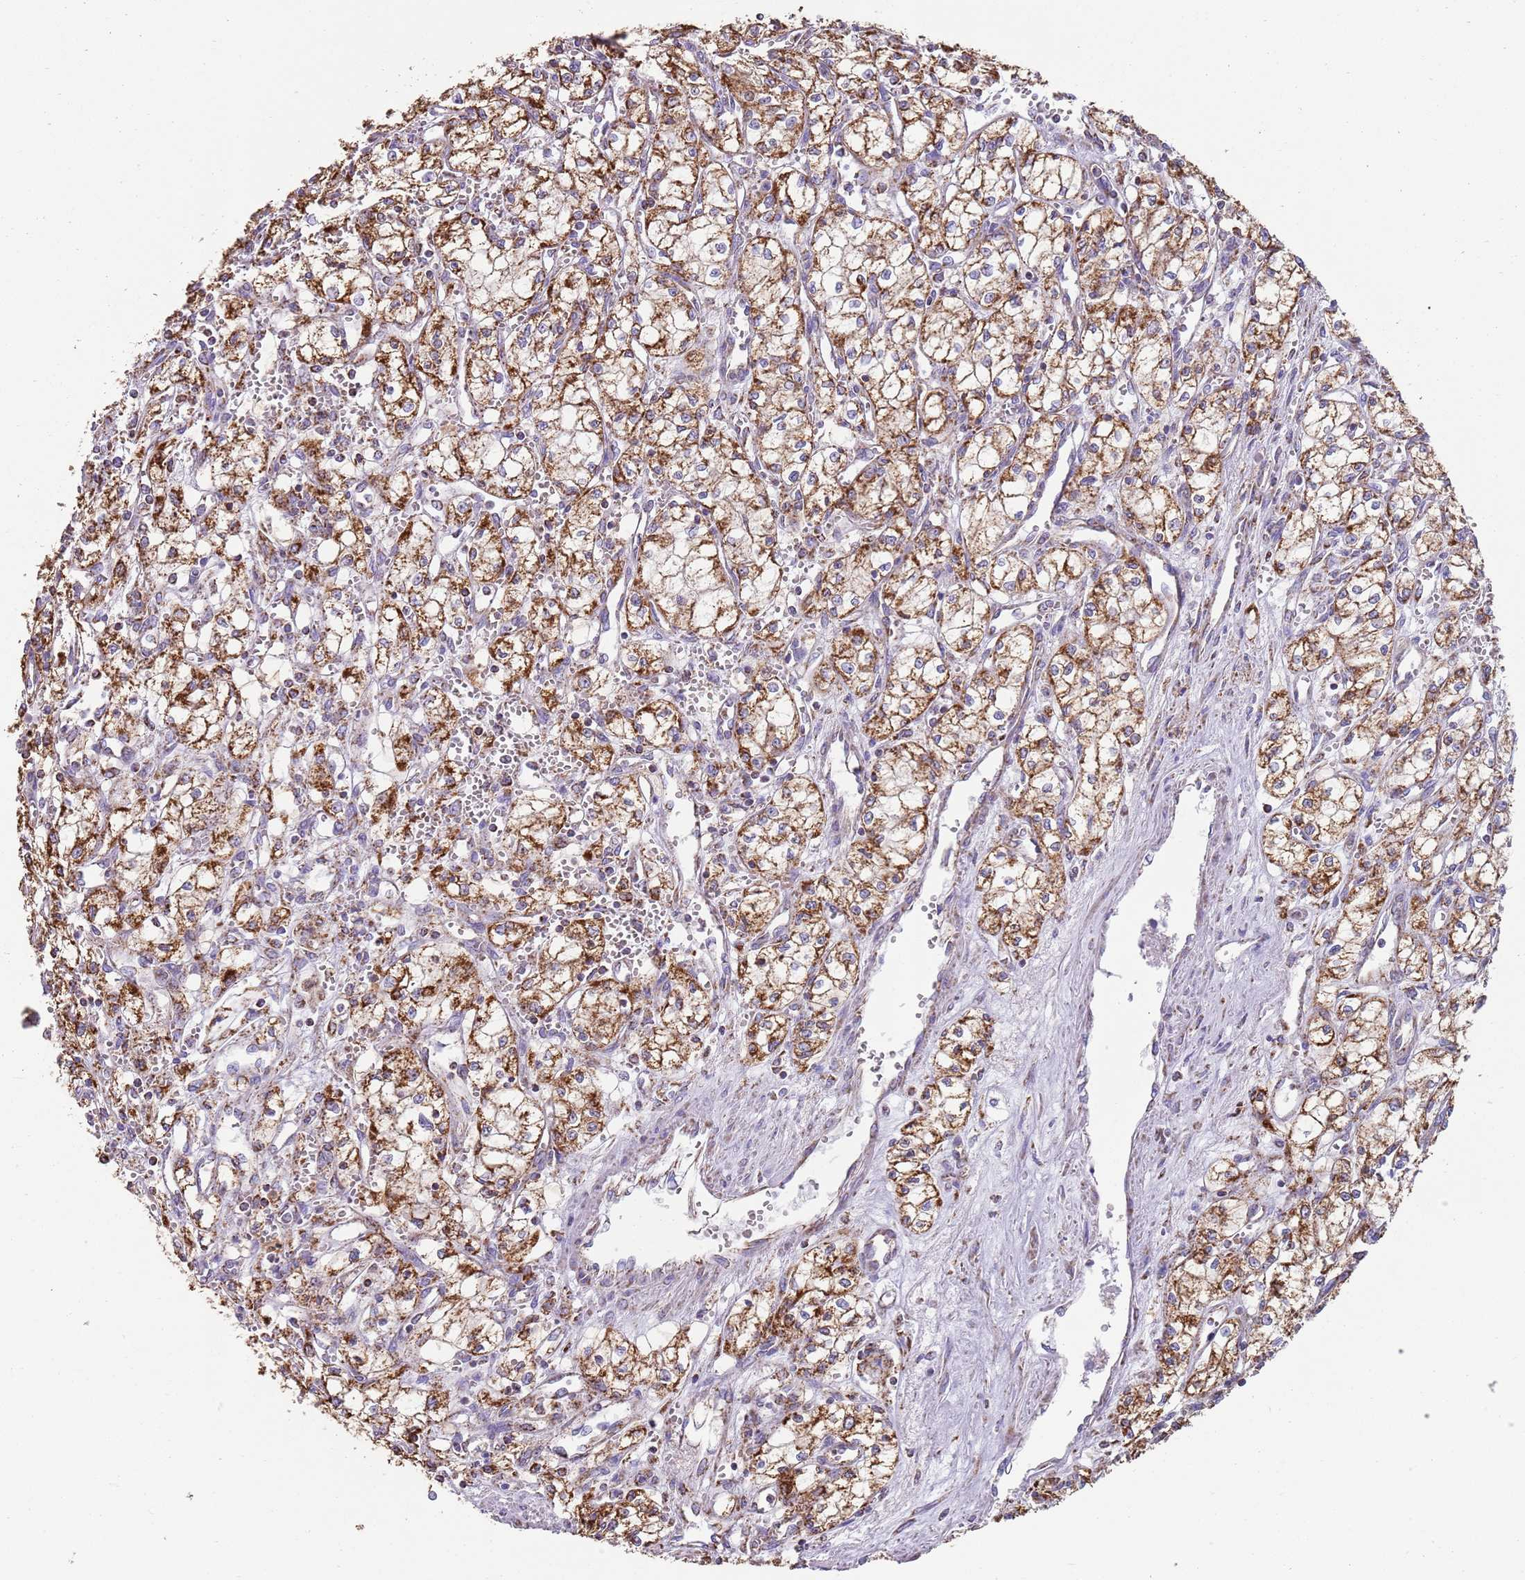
{"staining": {"intensity": "strong", "quantity": ">75%", "location": "cytoplasmic/membranous"}, "tissue": "renal cancer", "cell_type": "Tumor cells", "image_type": "cancer", "snomed": [{"axis": "morphology", "description": "Adenocarcinoma, NOS"}, {"axis": "topography", "description": "Kidney"}], "caption": "Tumor cells display high levels of strong cytoplasmic/membranous expression in about >75% of cells in adenocarcinoma (renal).", "gene": "TTLL1", "patient": {"sex": "male", "age": 59}}